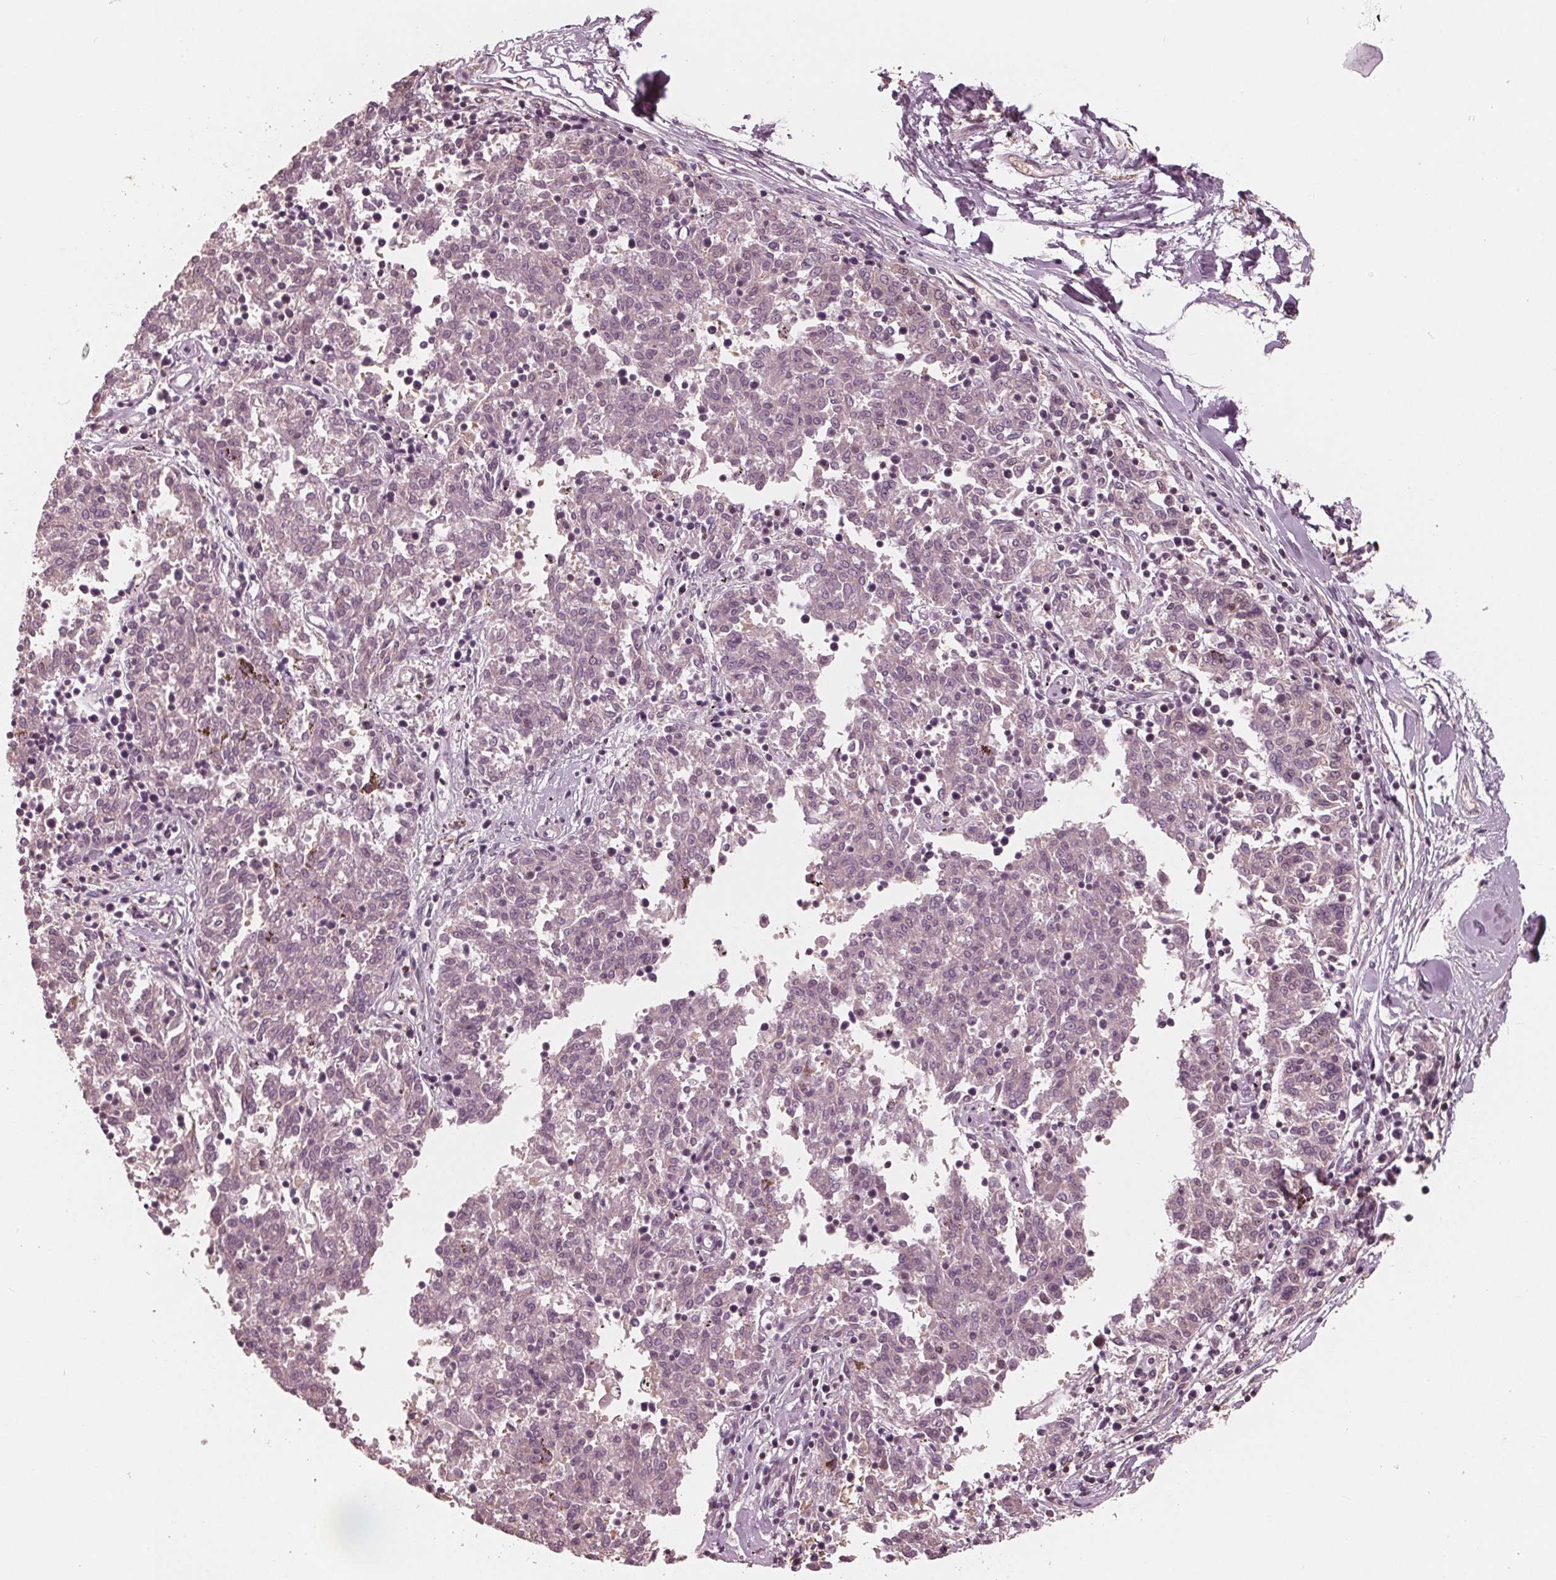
{"staining": {"intensity": "negative", "quantity": "none", "location": "none"}, "tissue": "melanoma", "cell_type": "Tumor cells", "image_type": "cancer", "snomed": [{"axis": "morphology", "description": "Malignant melanoma, NOS"}, {"axis": "topography", "description": "Skin"}], "caption": "High power microscopy micrograph of an immunohistochemistry (IHC) micrograph of malignant melanoma, revealing no significant staining in tumor cells.", "gene": "HIRIP3", "patient": {"sex": "female", "age": 72}}